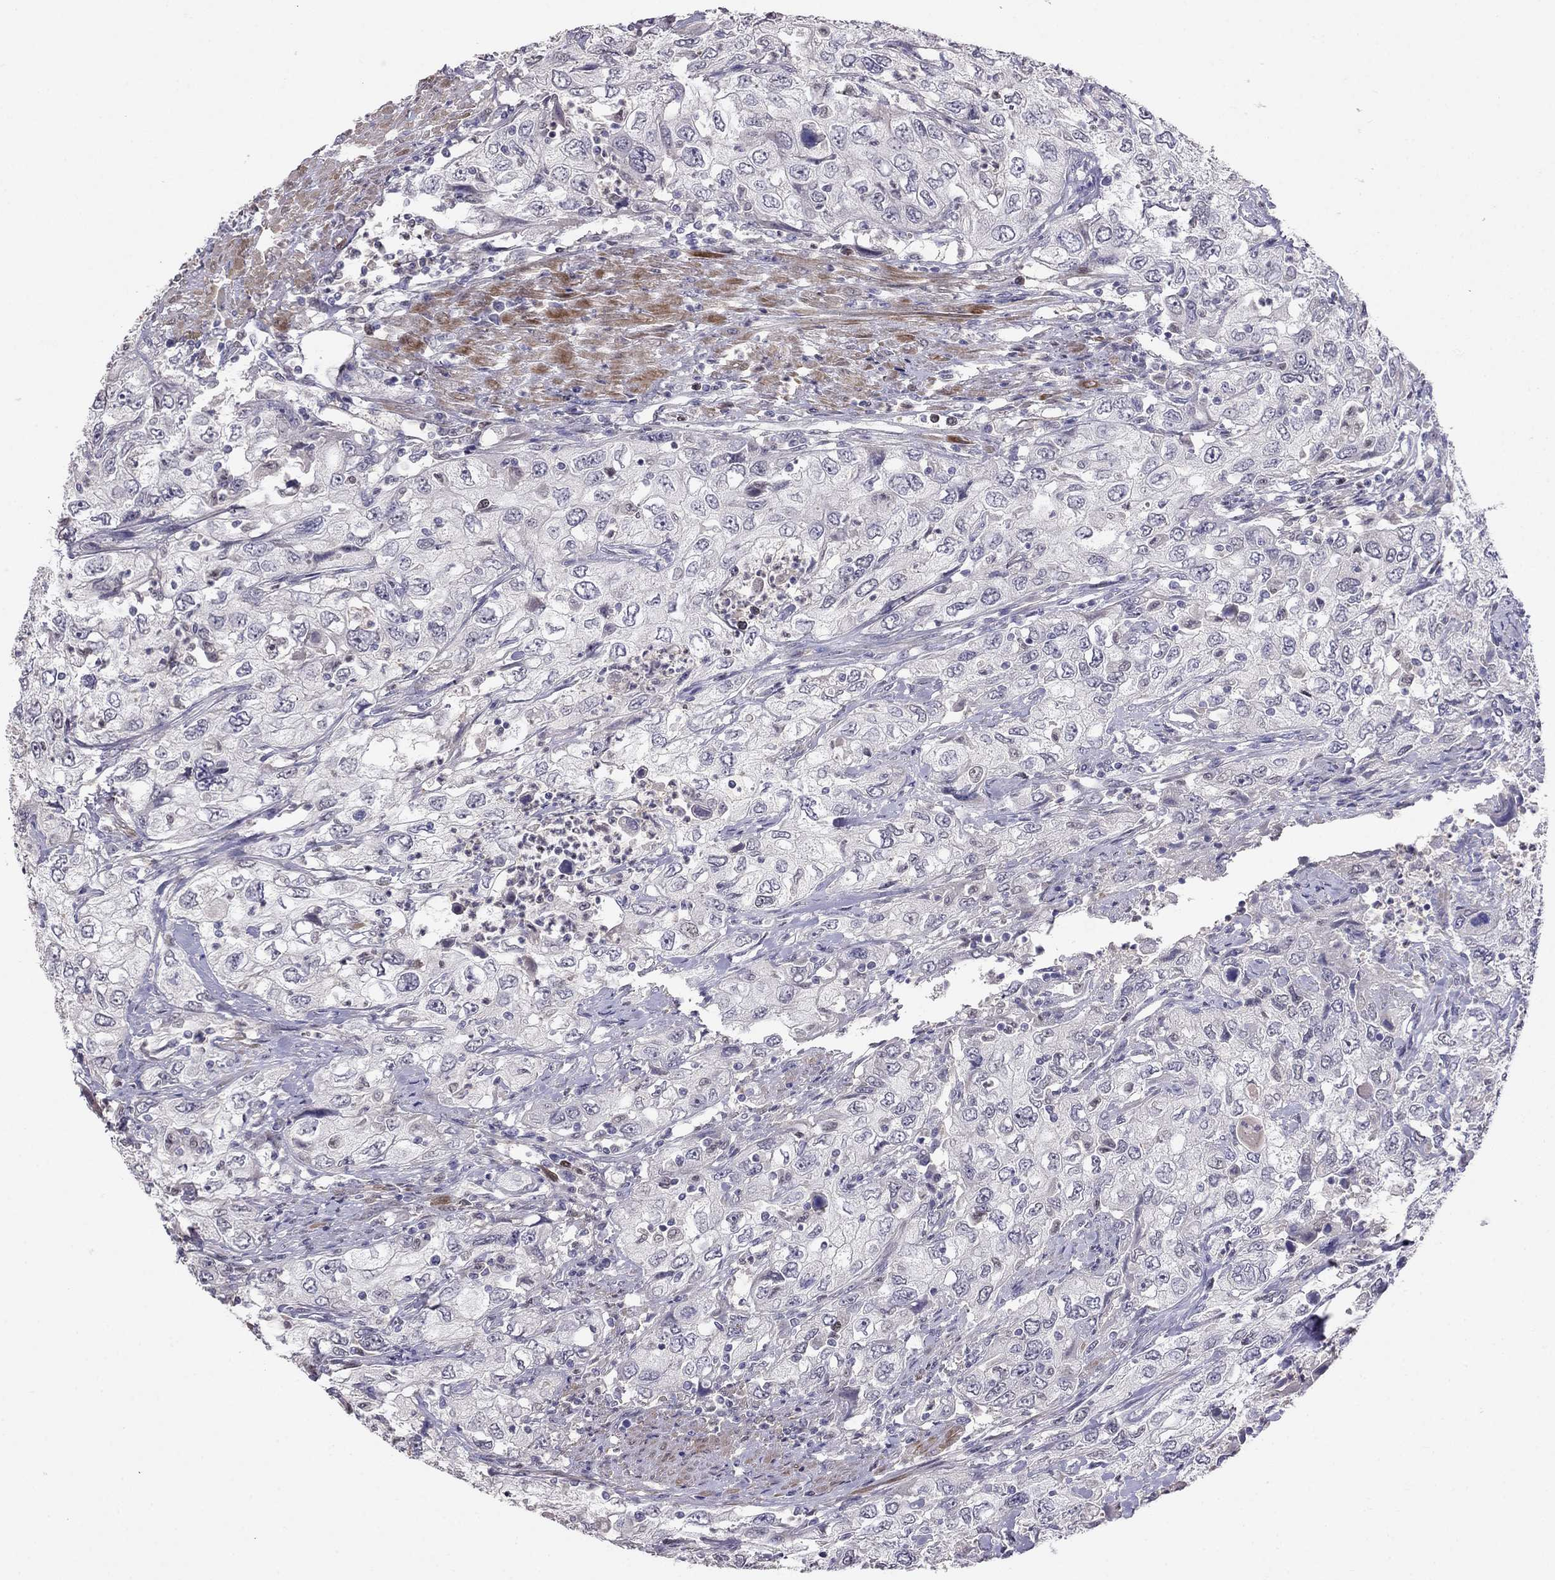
{"staining": {"intensity": "negative", "quantity": "none", "location": "none"}, "tissue": "urothelial cancer", "cell_type": "Tumor cells", "image_type": "cancer", "snomed": [{"axis": "morphology", "description": "Urothelial carcinoma, High grade"}, {"axis": "topography", "description": "Urinary bladder"}], "caption": "Immunohistochemical staining of human urothelial cancer displays no significant staining in tumor cells.", "gene": "LRRC39", "patient": {"sex": "male", "age": 76}}